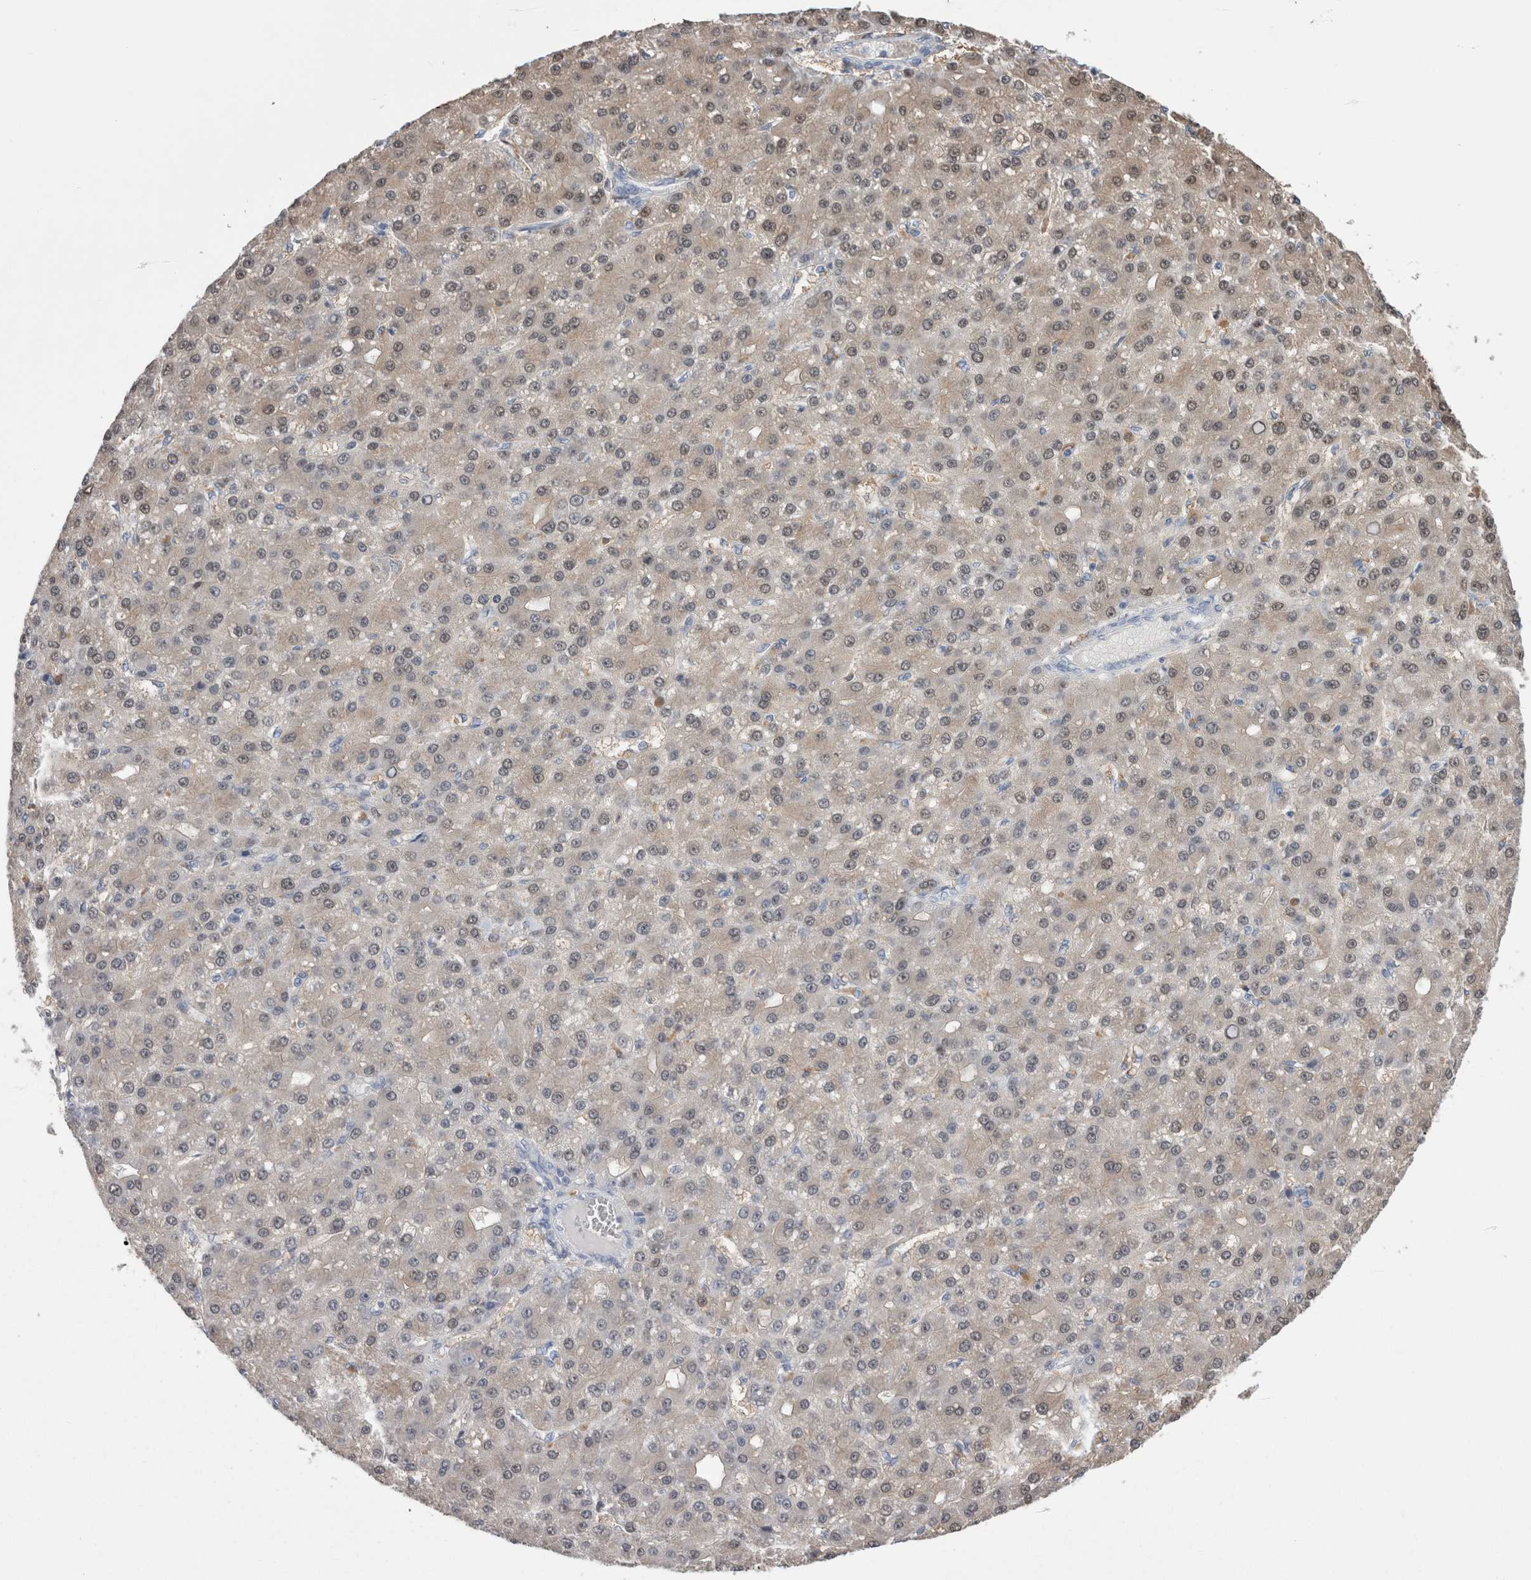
{"staining": {"intensity": "weak", "quantity": "<25%", "location": "nuclear"}, "tissue": "liver cancer", "cell_type": "Tumor cells", "image_type": "cancer", "snomed": [{"axis": "morphology", "description": "Carcinoma, Hepatocellular, NOS"}, {"axis": "topography", "description": "Liver"}], "caption": "A micrograph of liver cancer (hepatocellular carcinoma) stained for a protein reveals no brown staining in tumor cells.", "gene": "CA8", "patient": {"sex": "male", "age": 67}}